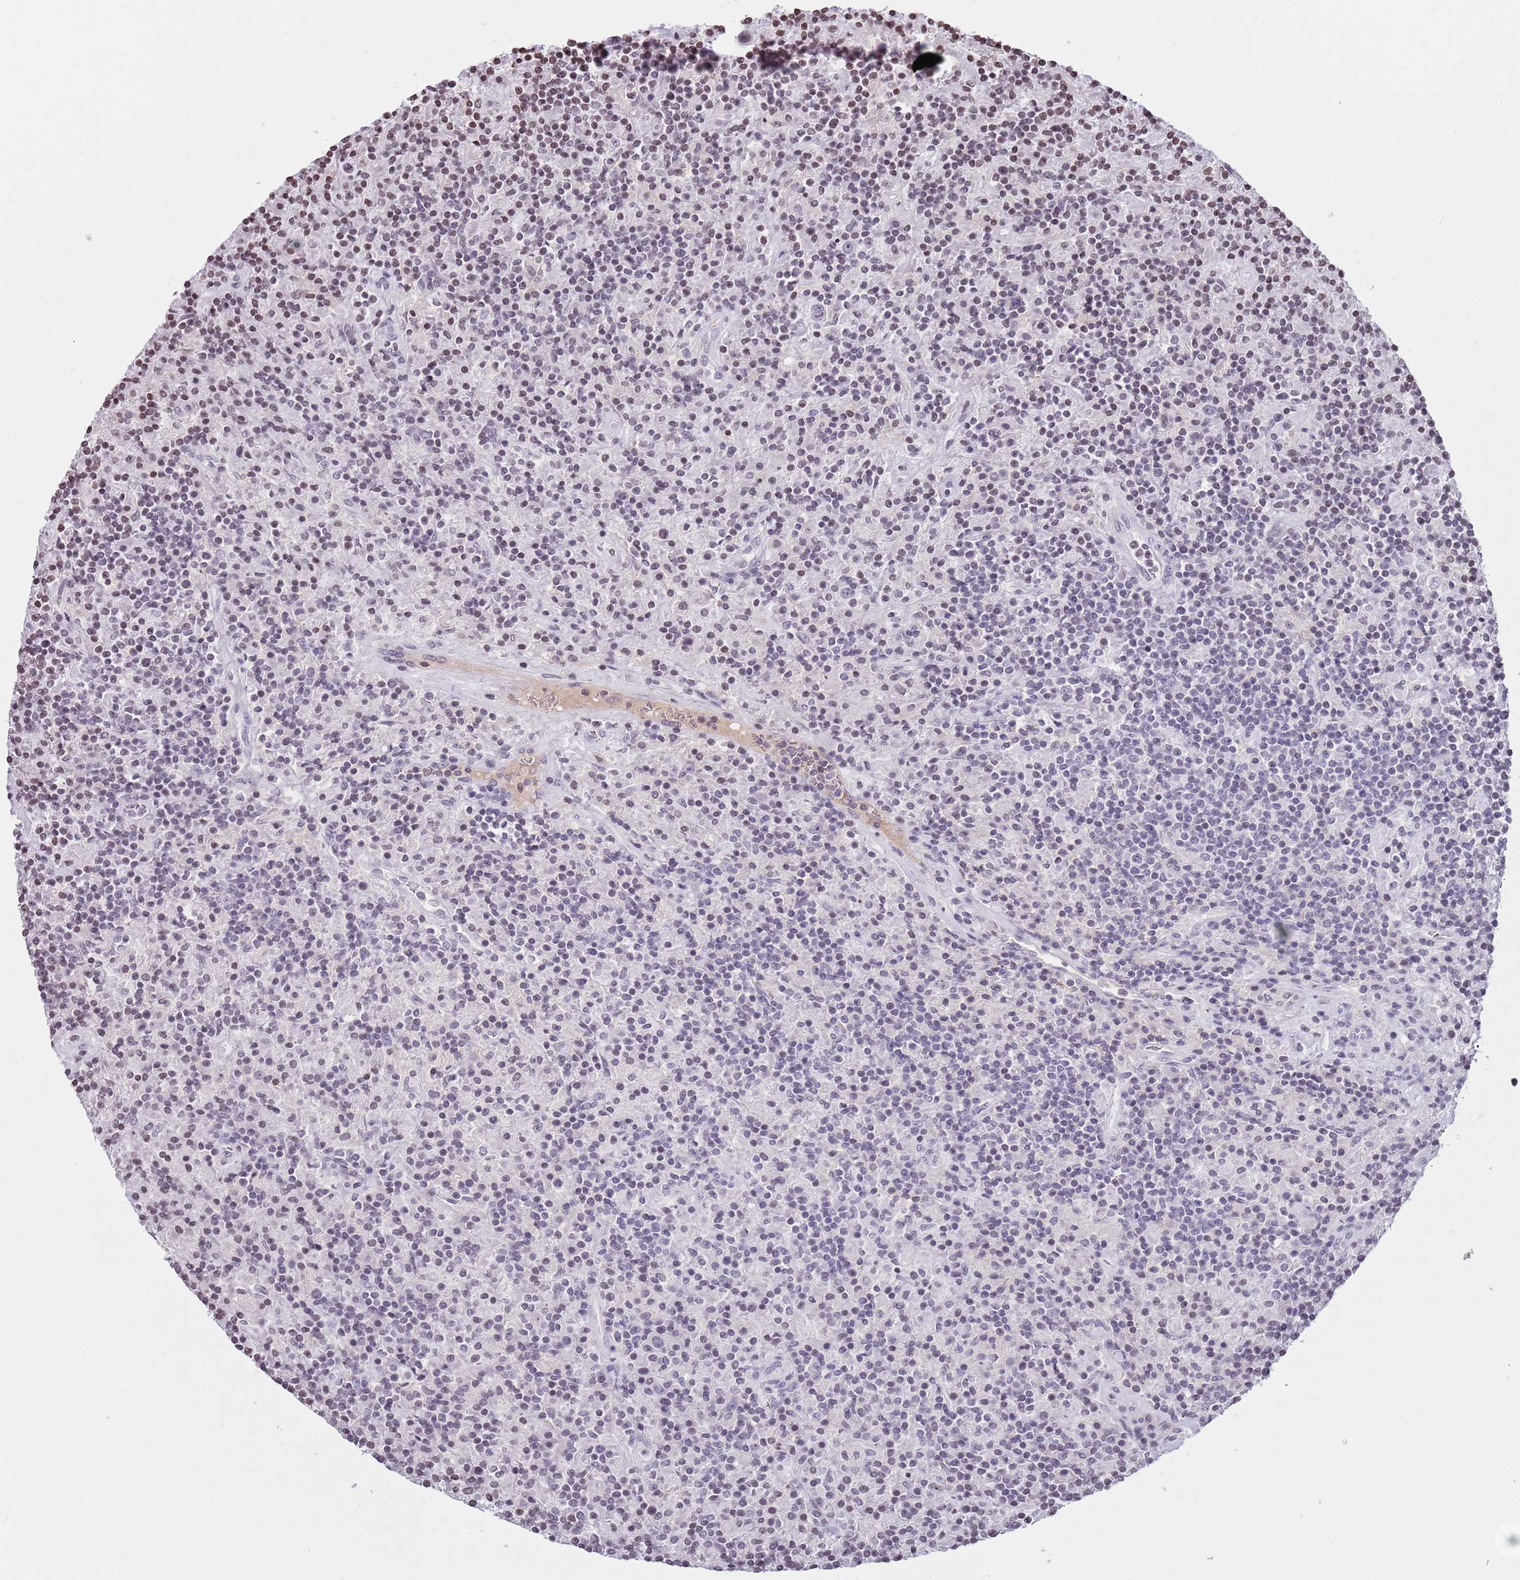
{"staining": {"intensity": "negative", "quantity": "none", "location": "none"}, "tissue": "lymphoma", "cell_type": "Tumor cells", "image_type": "cancer", "snomed": [{"axis": "morphology", "description": "Hodgkin's disease, NOS"}, {"axis": "topography", "description": "Lymph node"}], "caption": "A photomicrograph of Hodgkin's disease stained for a protein displays no brown staining in tumor cells.", "gene": "KPNA3", "patient": {"sex": "male", "age": 70}}